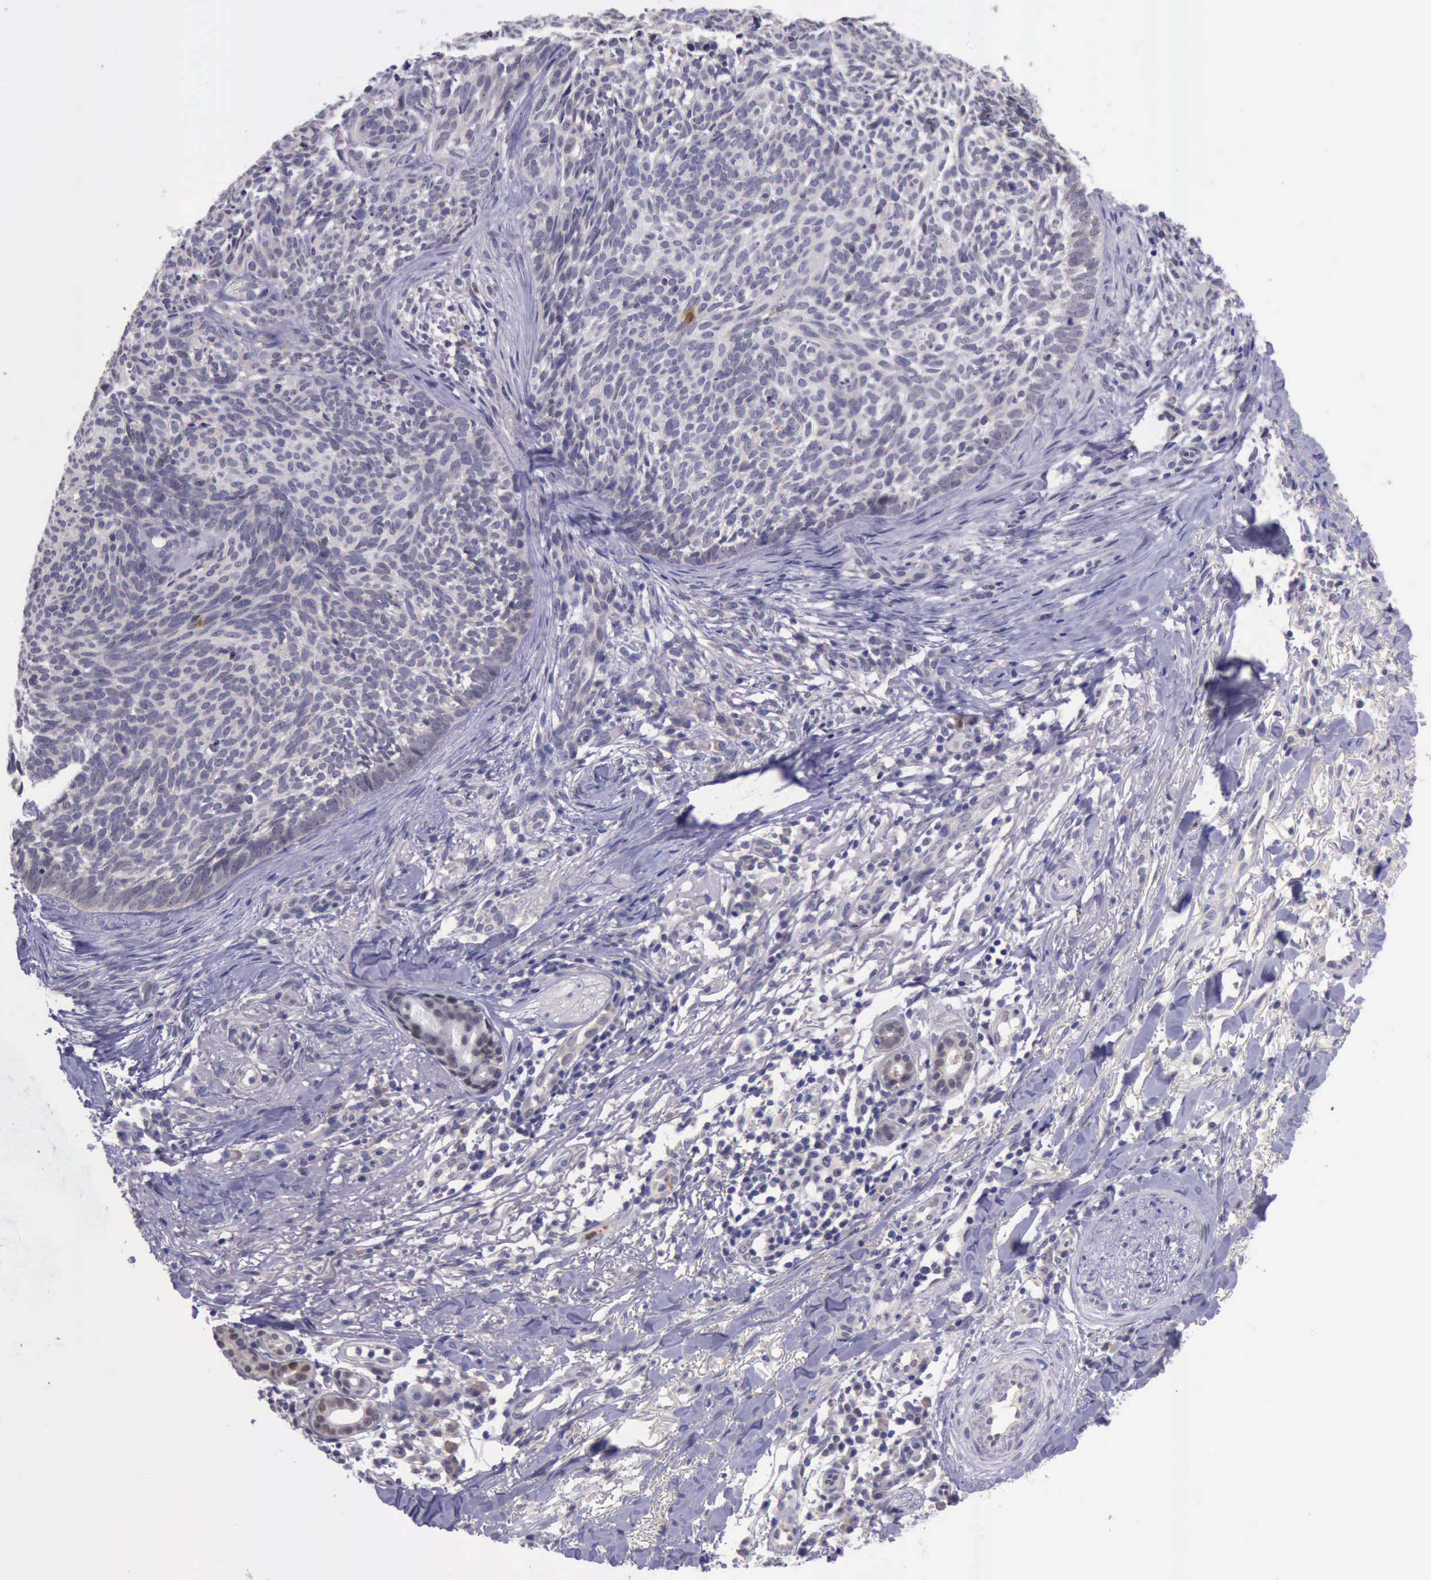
{"staining": {"intensity": "weak", "quantity": "25%-75%", "location": "cytoplasmic/membranous"}, "tissue": "skin cancer", "cell_type": "Tumor cells", "image_type": "cancer", "snomed": [{"axis": "morphology", "description": "Basal cell carcinoma"}, {"axis": "topography", "description": "Skin"}], "caption": "An image of human skin basal cell carcinoma stained for a protein exhibits weak cytoplasmic/membranous brown staining in tumor cells. Immunohistochemistry stains the protein in brown and the nuclei are stained blue.", "gene": "PLEK2", "patient": {"sex": "female", "age": 81}}